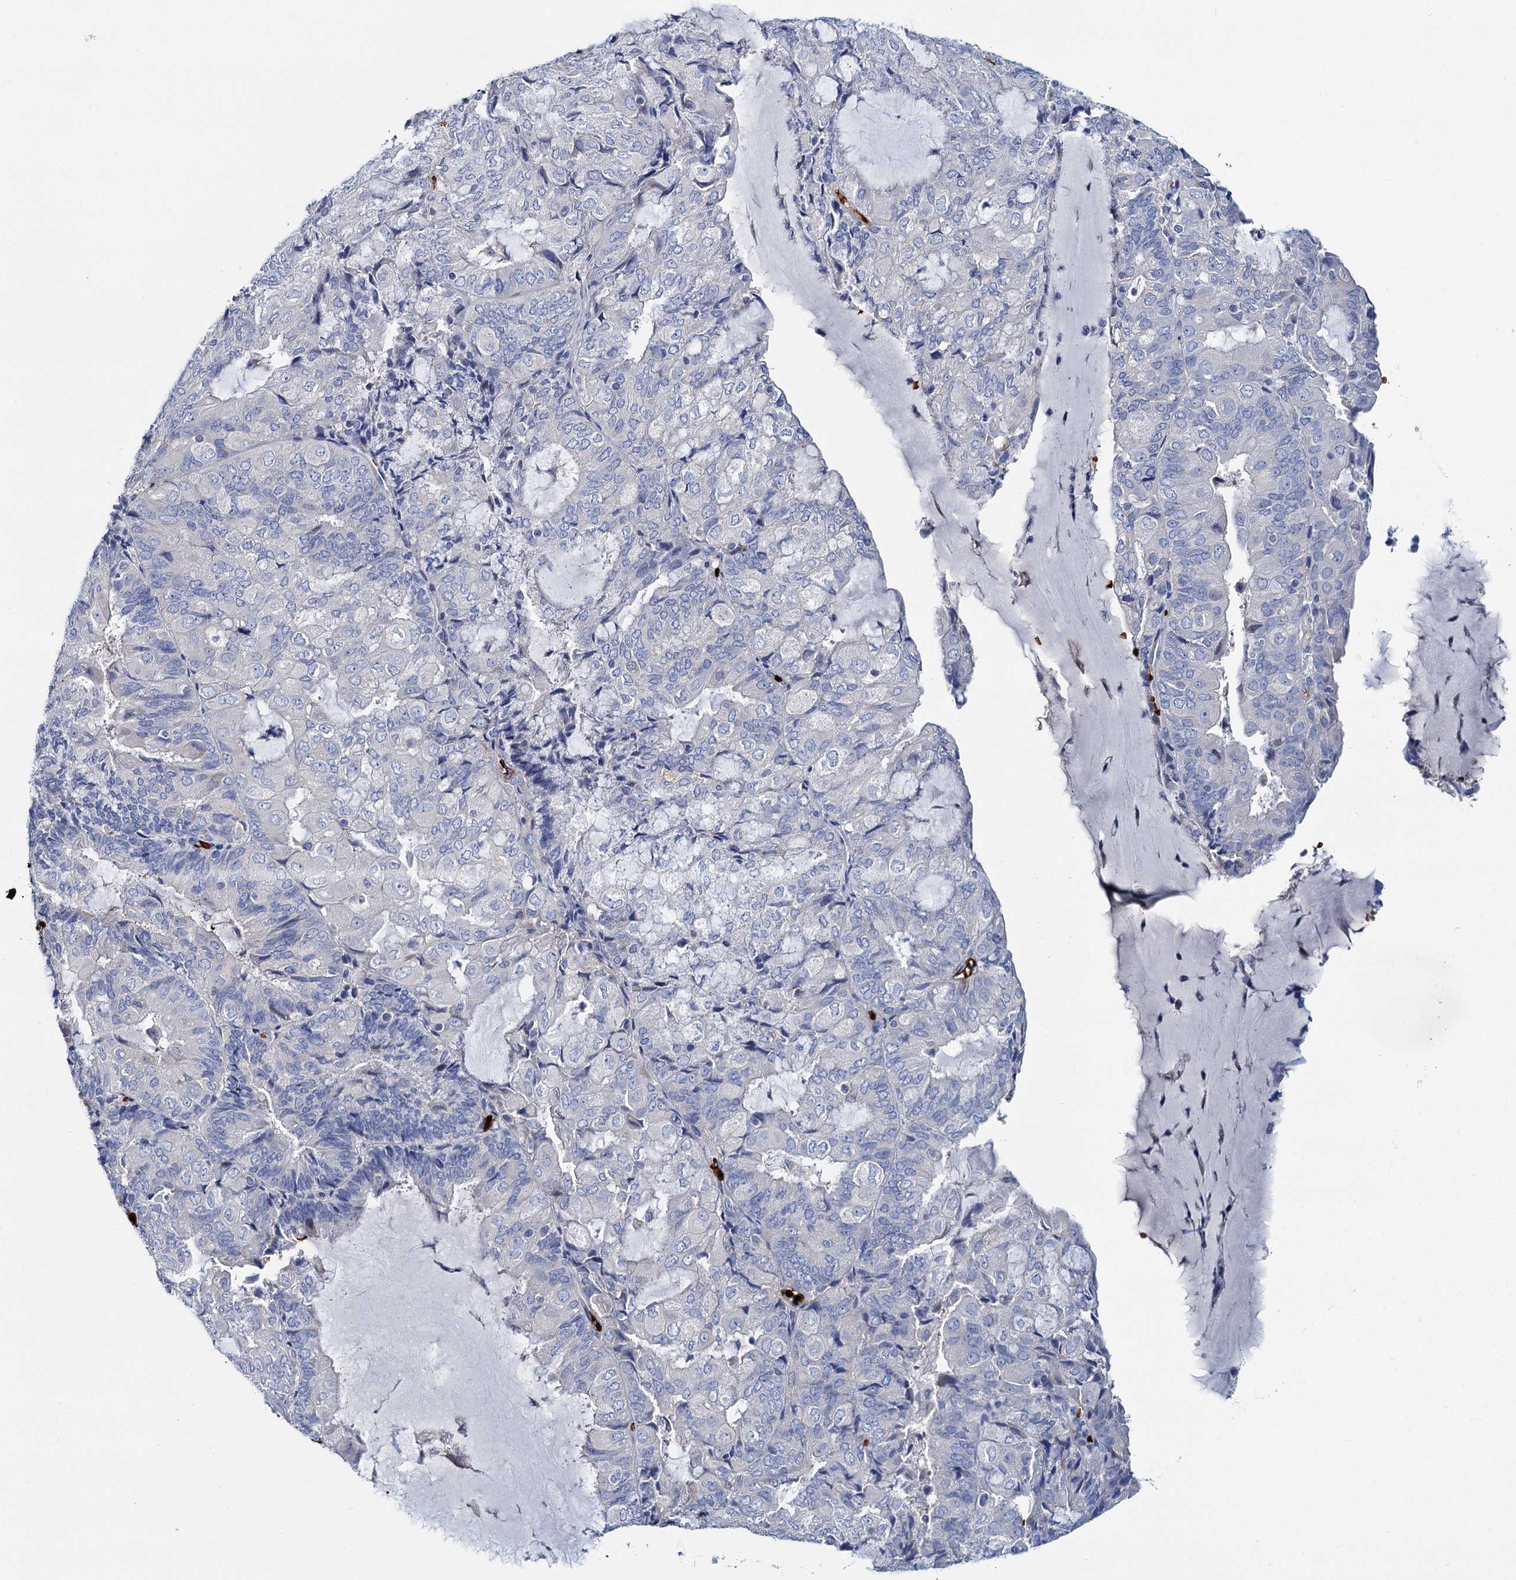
{"staining": {"intensity": "negative", "quantity": "none", "location": "none"}, "tissue": "endometrial cancer", "cell_type": "Tumor cells", "image_type": "cancer", "snomed": [{"axis": "morphology", "description": "Adenocarcinoma, NOS"}, {"axis": "topography", "description": "Endometrium"}], "caption": "Immunohistochemistry (IHC) image of endometrial adenocarcinoma stained for a protein (brown), which exhibits no positivity in tumor cells.", "gene": "ATG2A", "patient": {"sex": "female", "age": 81}}